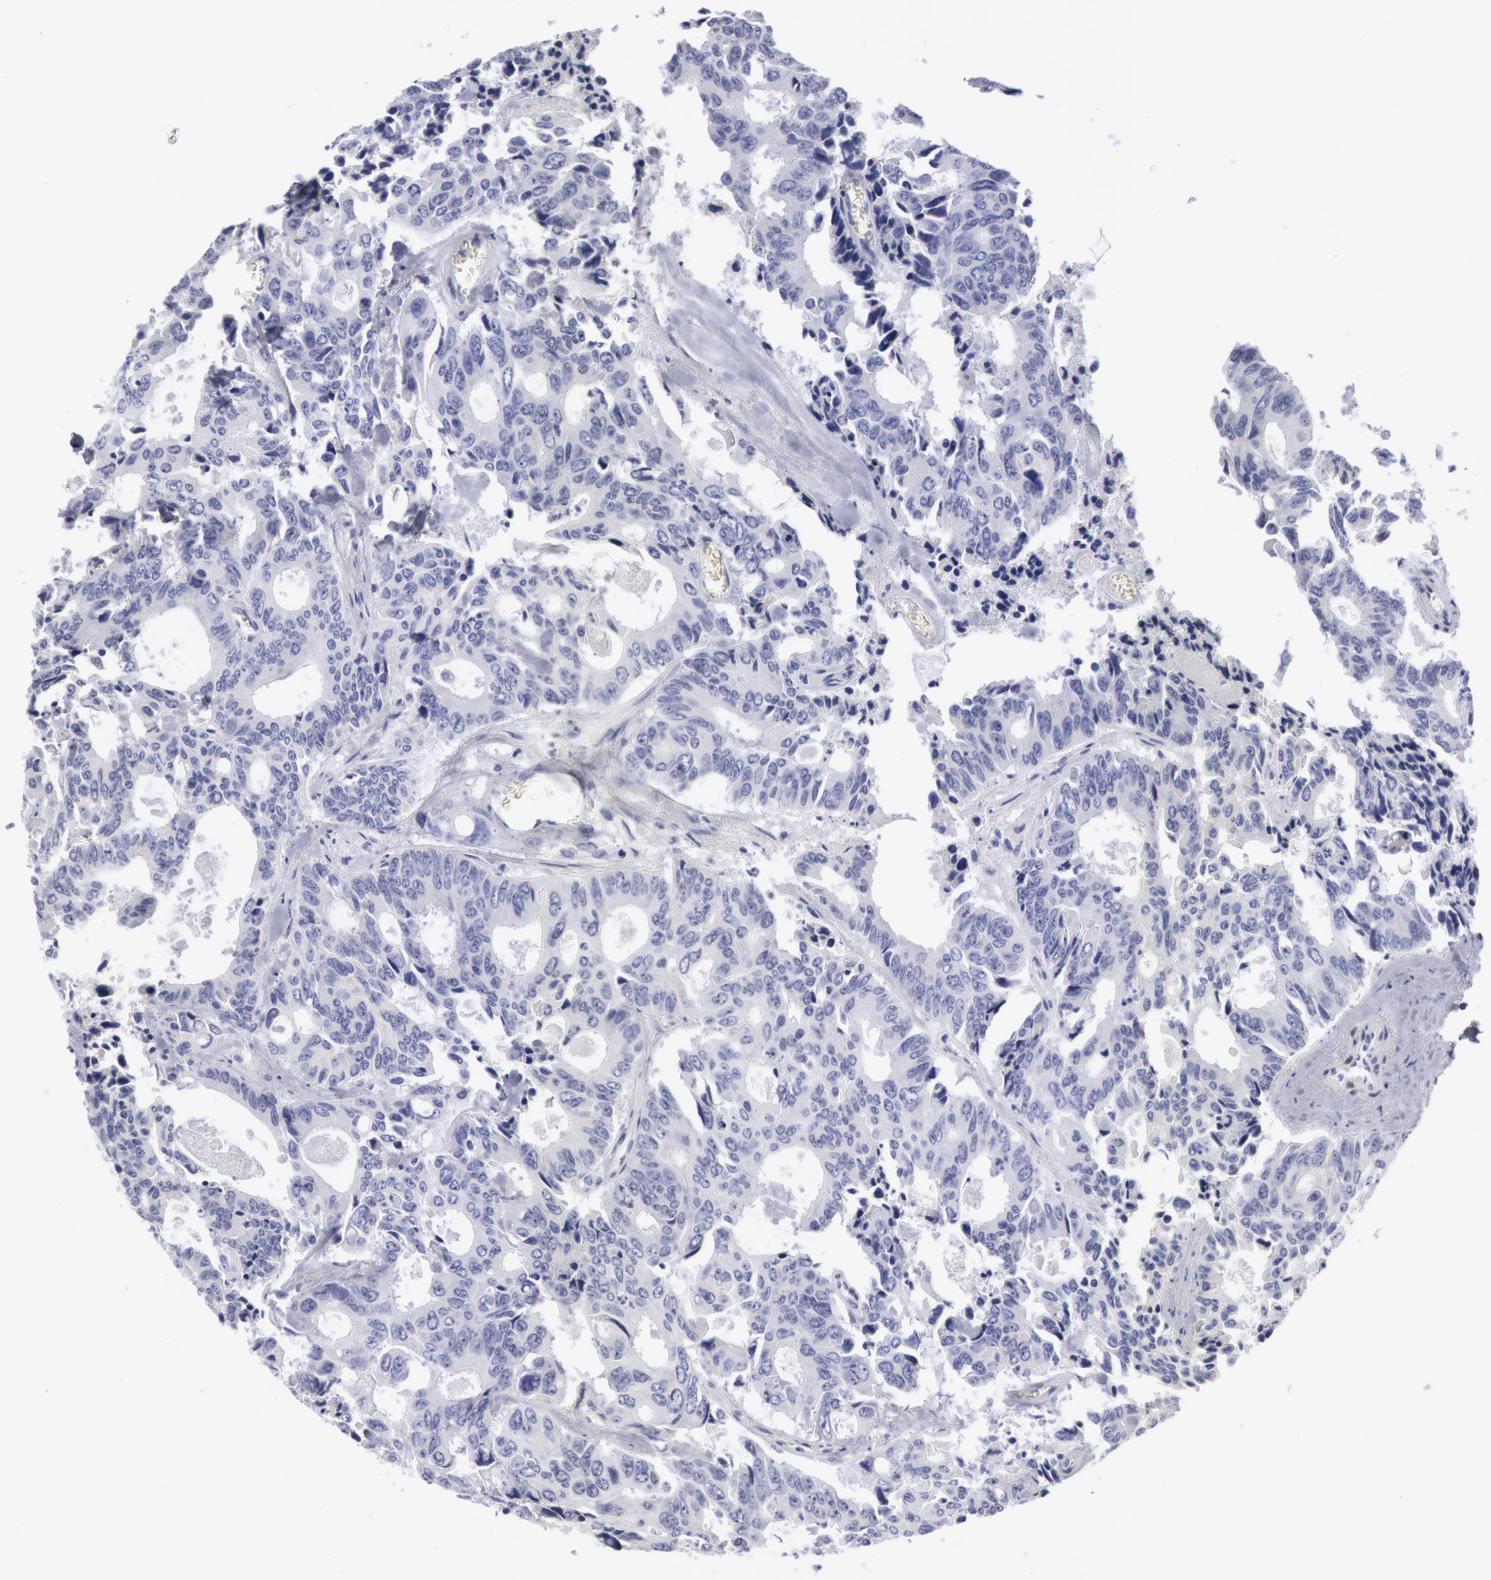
{"staining": {"intensity": "negative", "quantity": "none", "location": "none"}, "tissue": "colorectal cancer", "cell_type": "Tumor cells", "image_type": "cancer", "snomed": [{"axis": "morphology", "description": "Adenocarcinoma, NOS"}, {"axis": "topography", "description": "Rectum"}], "caption": "This is an immunohistochemistry micrograph of human colorectal cancer. There is no expression in tumor cells.", "gene": "FHL1", "patient": {"sex": "male", "age": 76}}